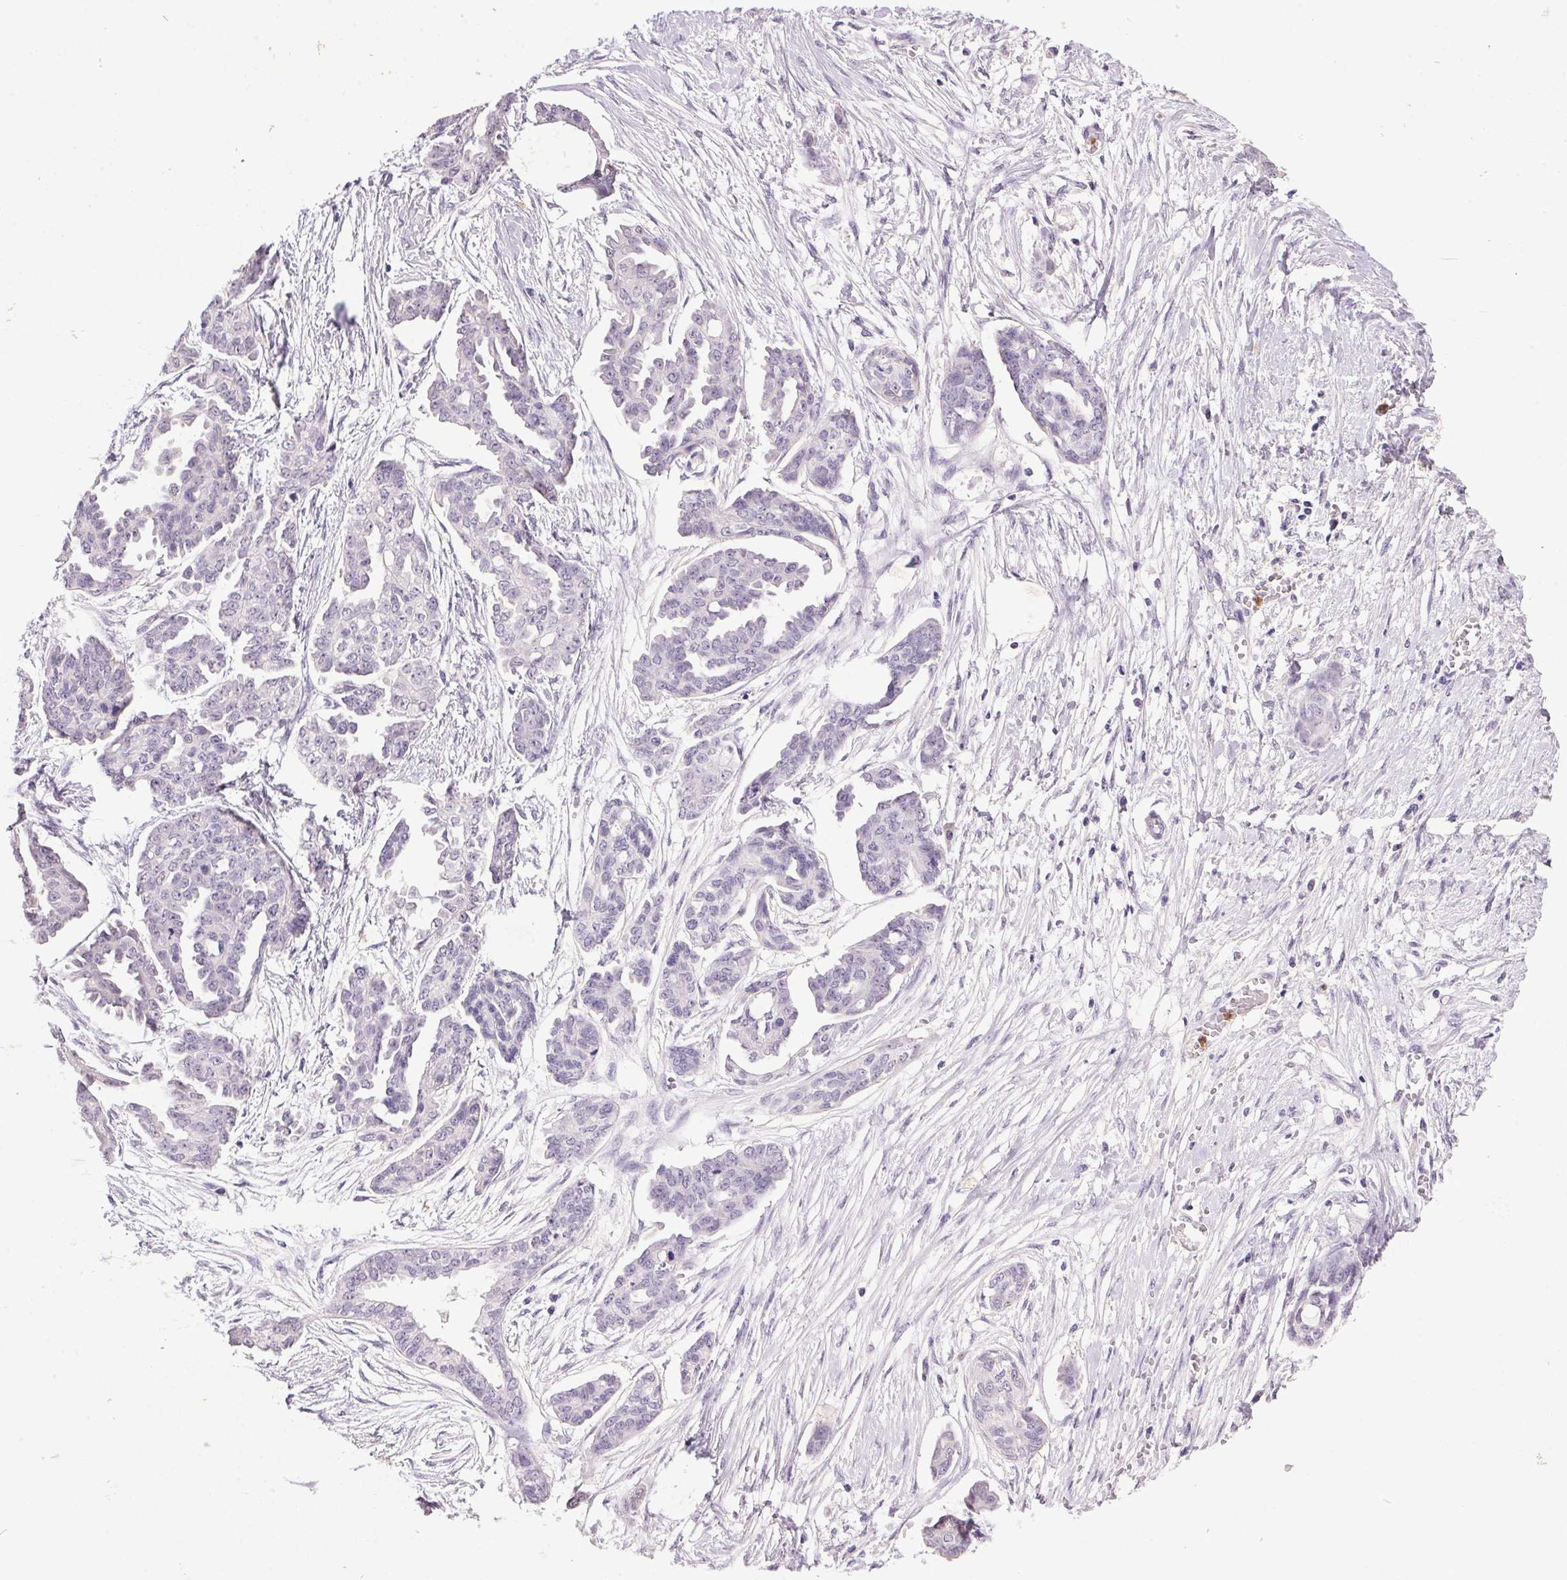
{"staining": {"intensity": "negative", "quantity": "none", "location": "none"}, "tissue": "ovarian cancer", "cell_type": "Tumor cells", "image_type": "cancer", "snomed": [{"axis": "morphology", "description": "Cystadenocarcinoma, serous, NOS"}, {"axis": "topography", "description": "Ovary"}], "caption": "Immunohistochemistry (IHC) photomicrograph of serous cystadenocarcinoma (ovarian) stained for a protein (brown), which shows no staining in tumor cells.", "gene": "TRDN", "patient": {"sex": "female", "age": 71}}